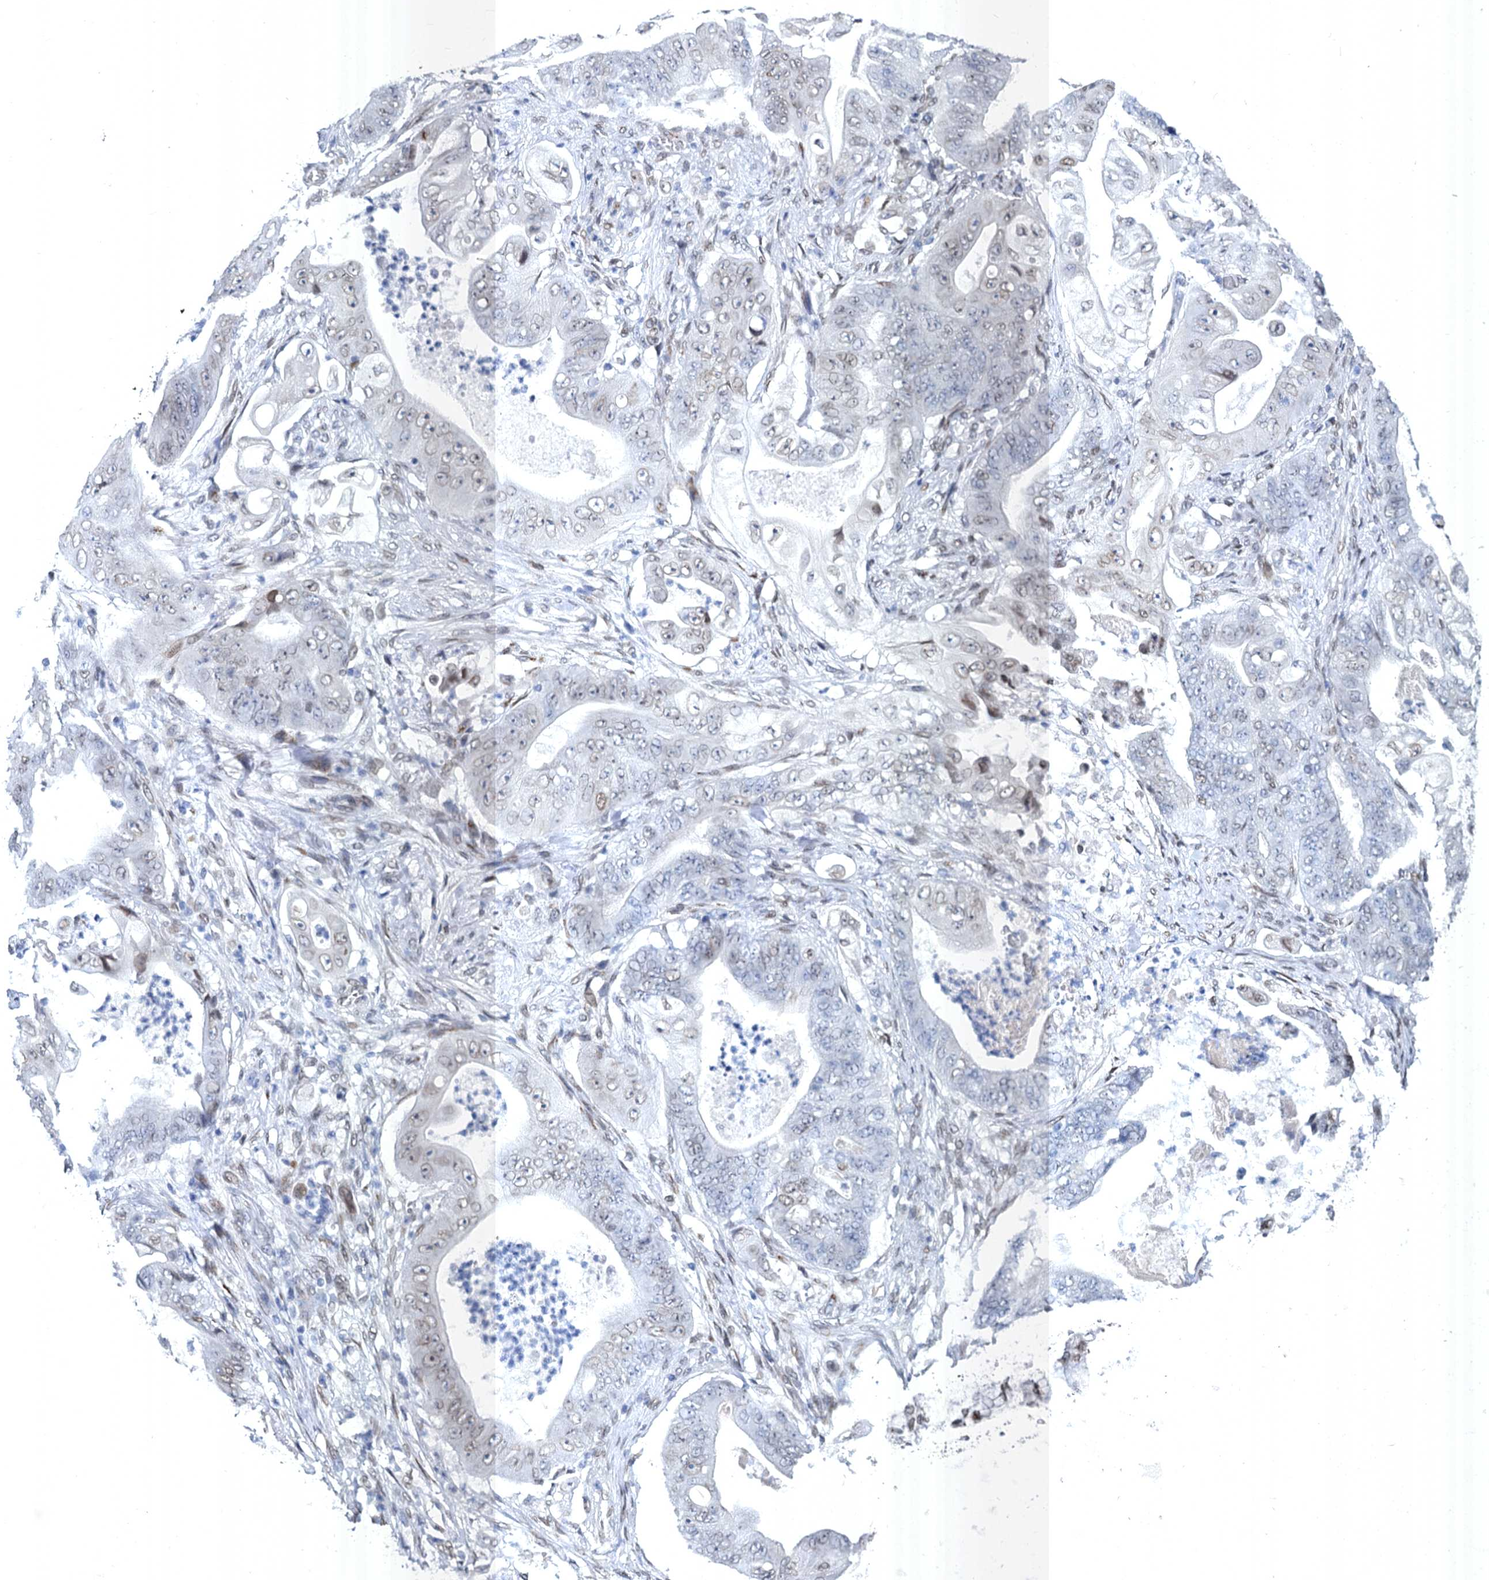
{"staining": {"intensity": "weak", "quantity": "<25%", "location": "cytoplasmic/membranous,nuclear"}, "tissue": "stomach cancer", "cell_type": "Tumor cells", "image_type": "cancer", "snomed": [{"axis": "morphology", "description": "Adenocarcinoma, NOS"}, {"axis": "topography", "description": "Stomach"}], "caption": "The photomicrograph demonstrates no significant expression in tumor cells of stomach cancer (adenocarcinoma). (DAB (3,3'-diaminobenzidine) IHC visualized using brightfield microscopy, high magnification).", "gene": "PRSS35", "patient": {"sex": "female", "age": 73}}